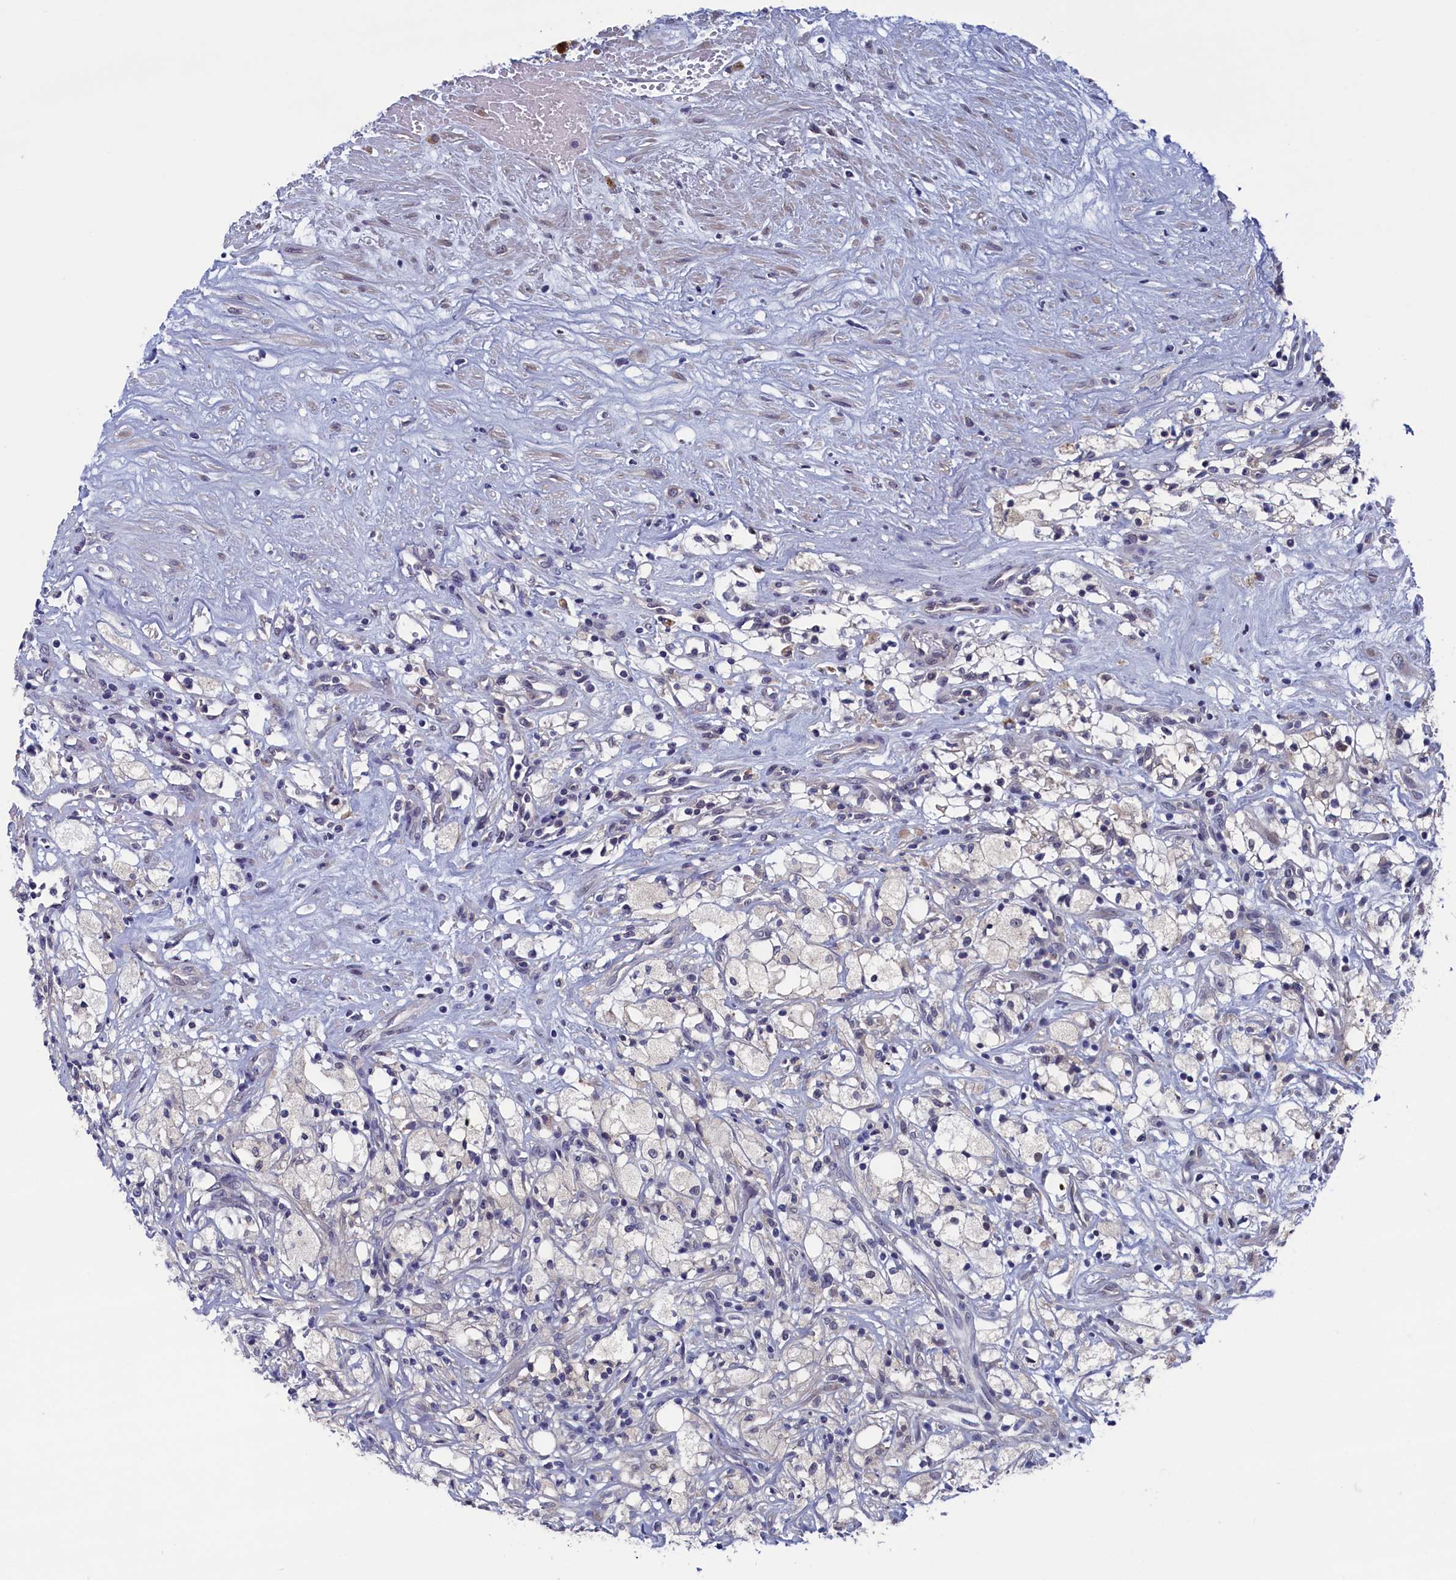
{"staining": {"intensity": "weak", "quantity": "<25%", "location": "cytoplasmic/membranous"}, "tissue": "renal cancer", "cell_type": "Tumor cells", "image_type": "cancer", "snomed": [{"axis": "morphology", "description": "Adenocarcinoma, NOS"}, {"axis": "topography", "description": "Kidney"}], "caption": "An image of renal cancer stained for a protein reveals no brown staining in tumor cells.", "gene": "SPATA13", "patient": {"sex": "male", "age": 59}}